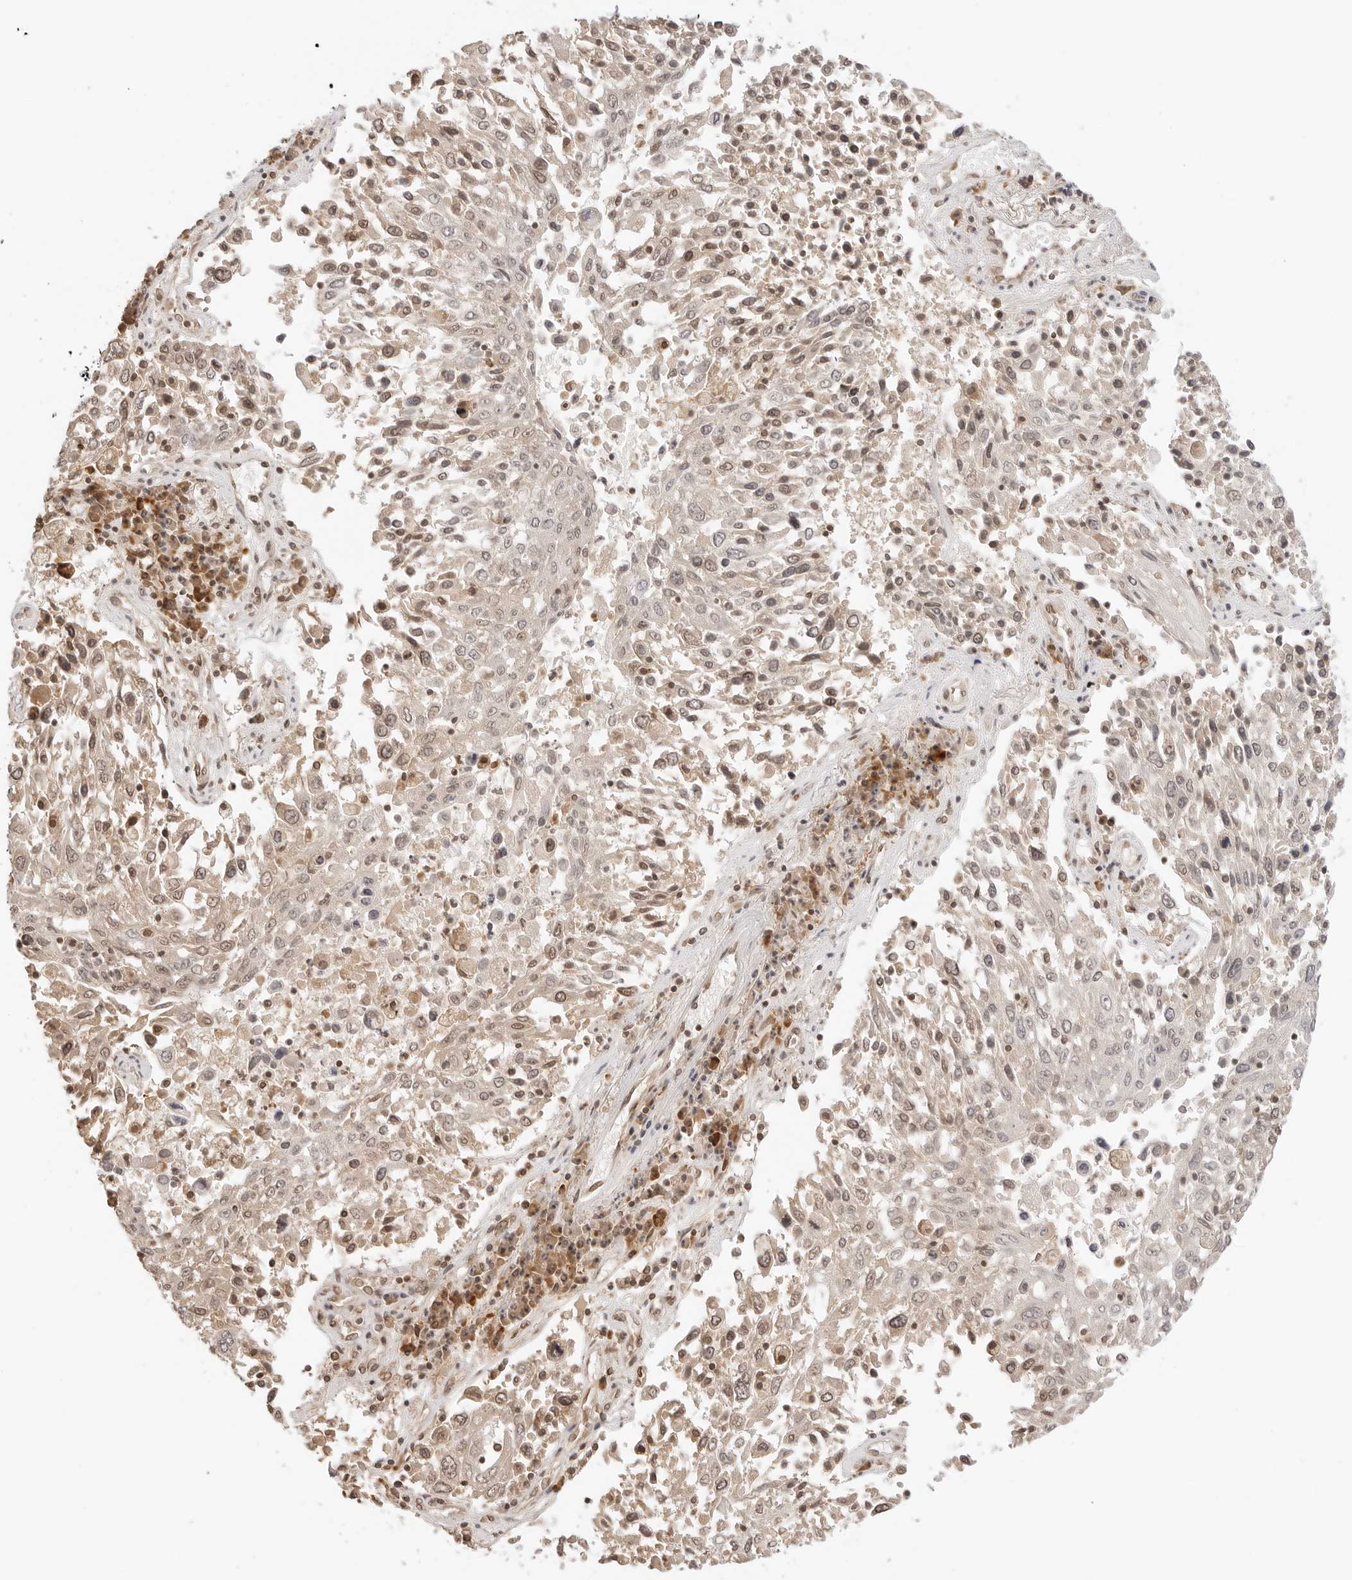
{"staining": {"intensity": "moderate", "quantity": "25%-75%", "location": "cytoplasmic/membranous,nuclear"}, "tissue": "lung cancer", "cell_type": "Tumor cells", "image_type": "cancer", "snomed": [{"axis": "morphology", "description": "Squamous cell carcinoma, NOS"}, {"axis": "topography", "description": "Lung"}], "caption": "Immunohistochemical staining of lung cancer (squamous cell carcinoma) exhibits medium levels of moderate cytoplasmic/membranous and nuclear positivity in about 25%-75% of tumor cells.", "gene": "POLH", "patient": {"sex": "male", "age": 65}}